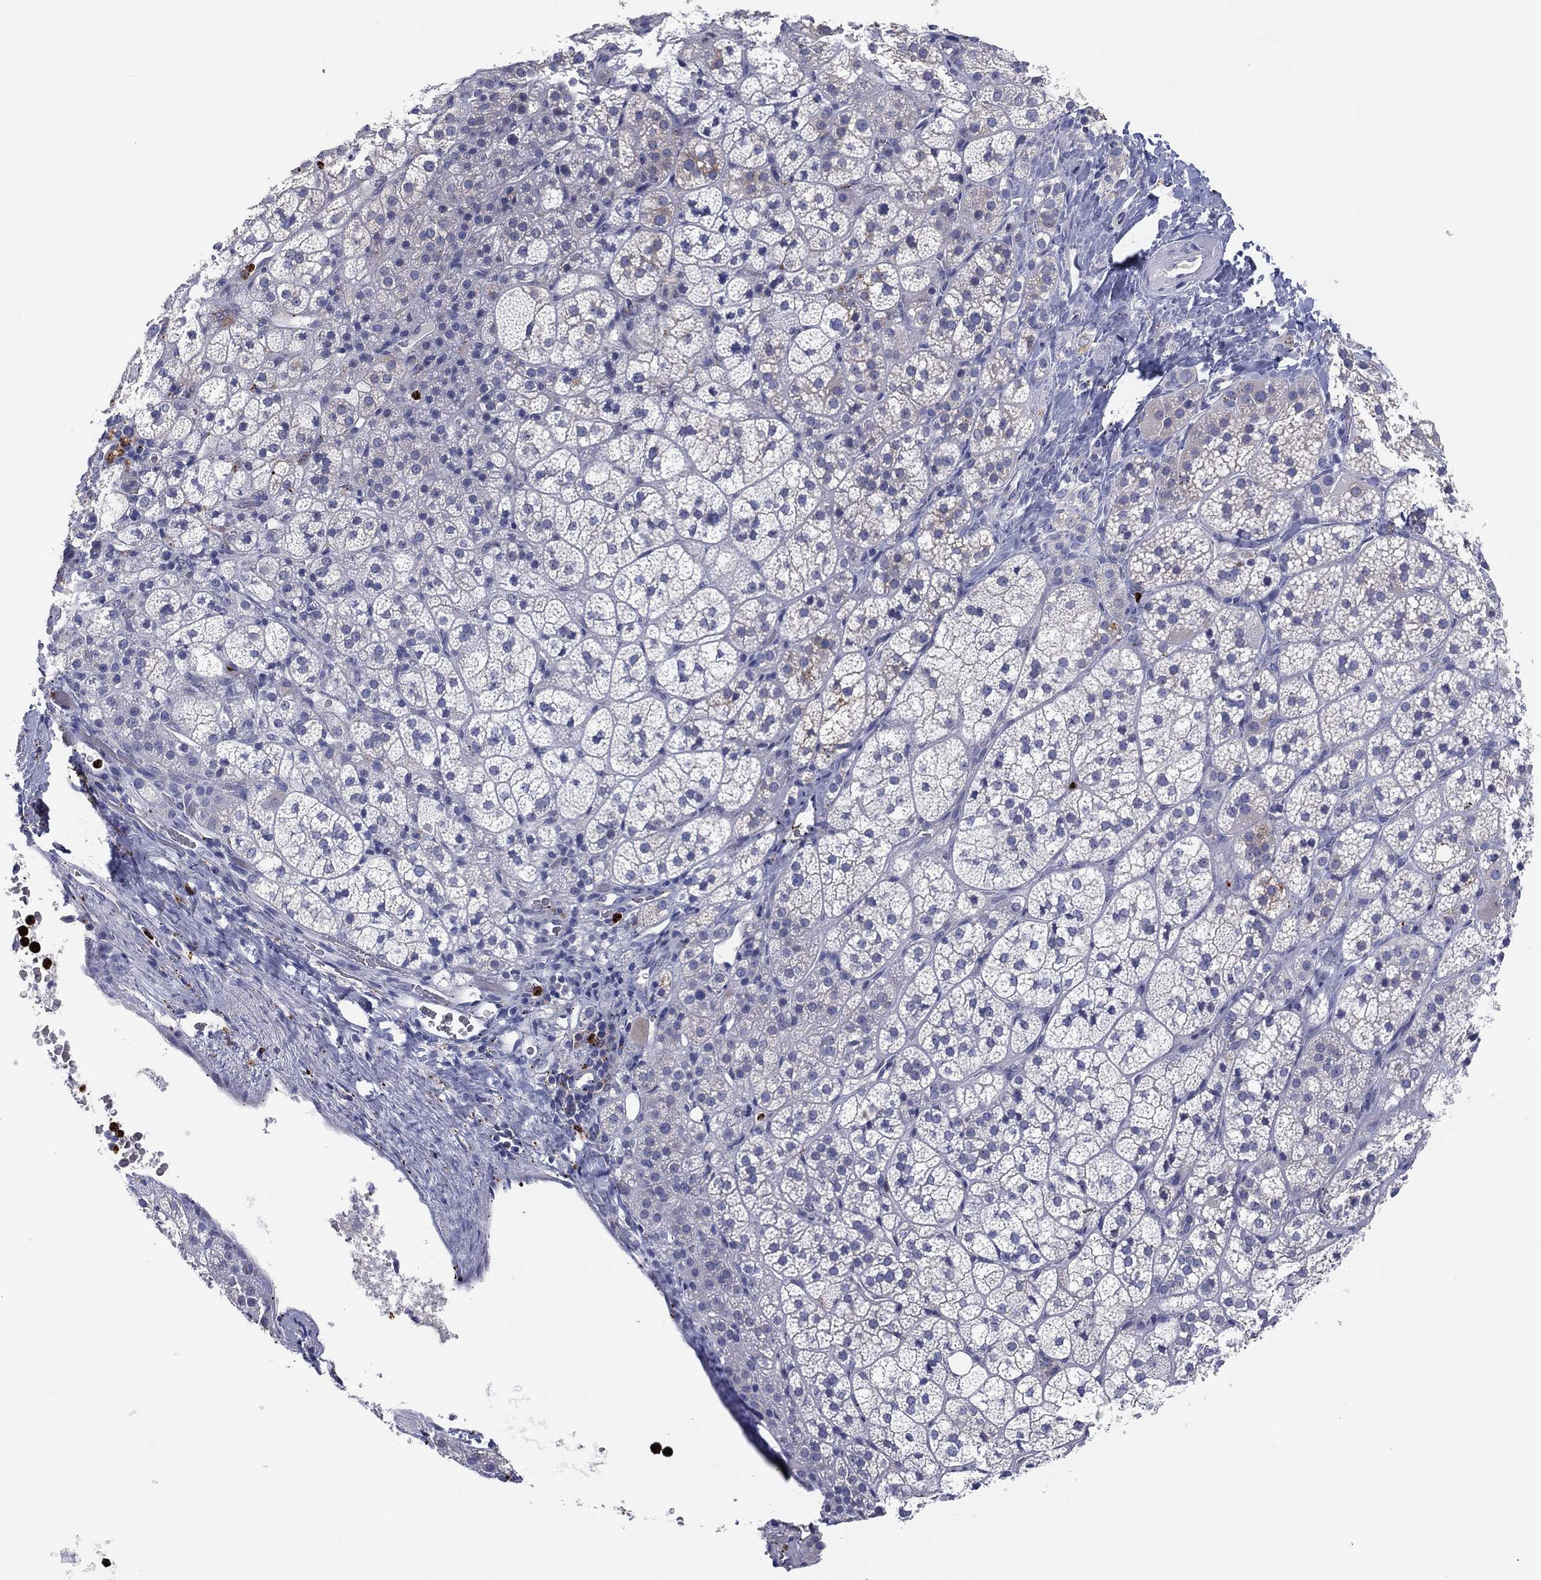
{"staining": {"intensity": "moderate", "quantity": "<25%", "location": "cytoplasmic/membranous"}, "tissue": "adrenal gland", "cell_type": "Glandular cells", "image_type": "normal", "snomed": [{"axis": "morphology", "description": "Normal tissue, NOS"}, {"axis": "topography", "description": "Adrenal gland"}], "caption": "Immunohistochemical staining of benign adrenal gland exhibits low levels of moderate cytoplasmic/membranous positivity in about <25% of glandular cells. The protein of interest is stained brown, and the nuclei are stained in blue (DAB IHC with brightfield microscopy, high magnification).", "gene": "PLAC8", "patient": {"sex": "female", "age": 60}}